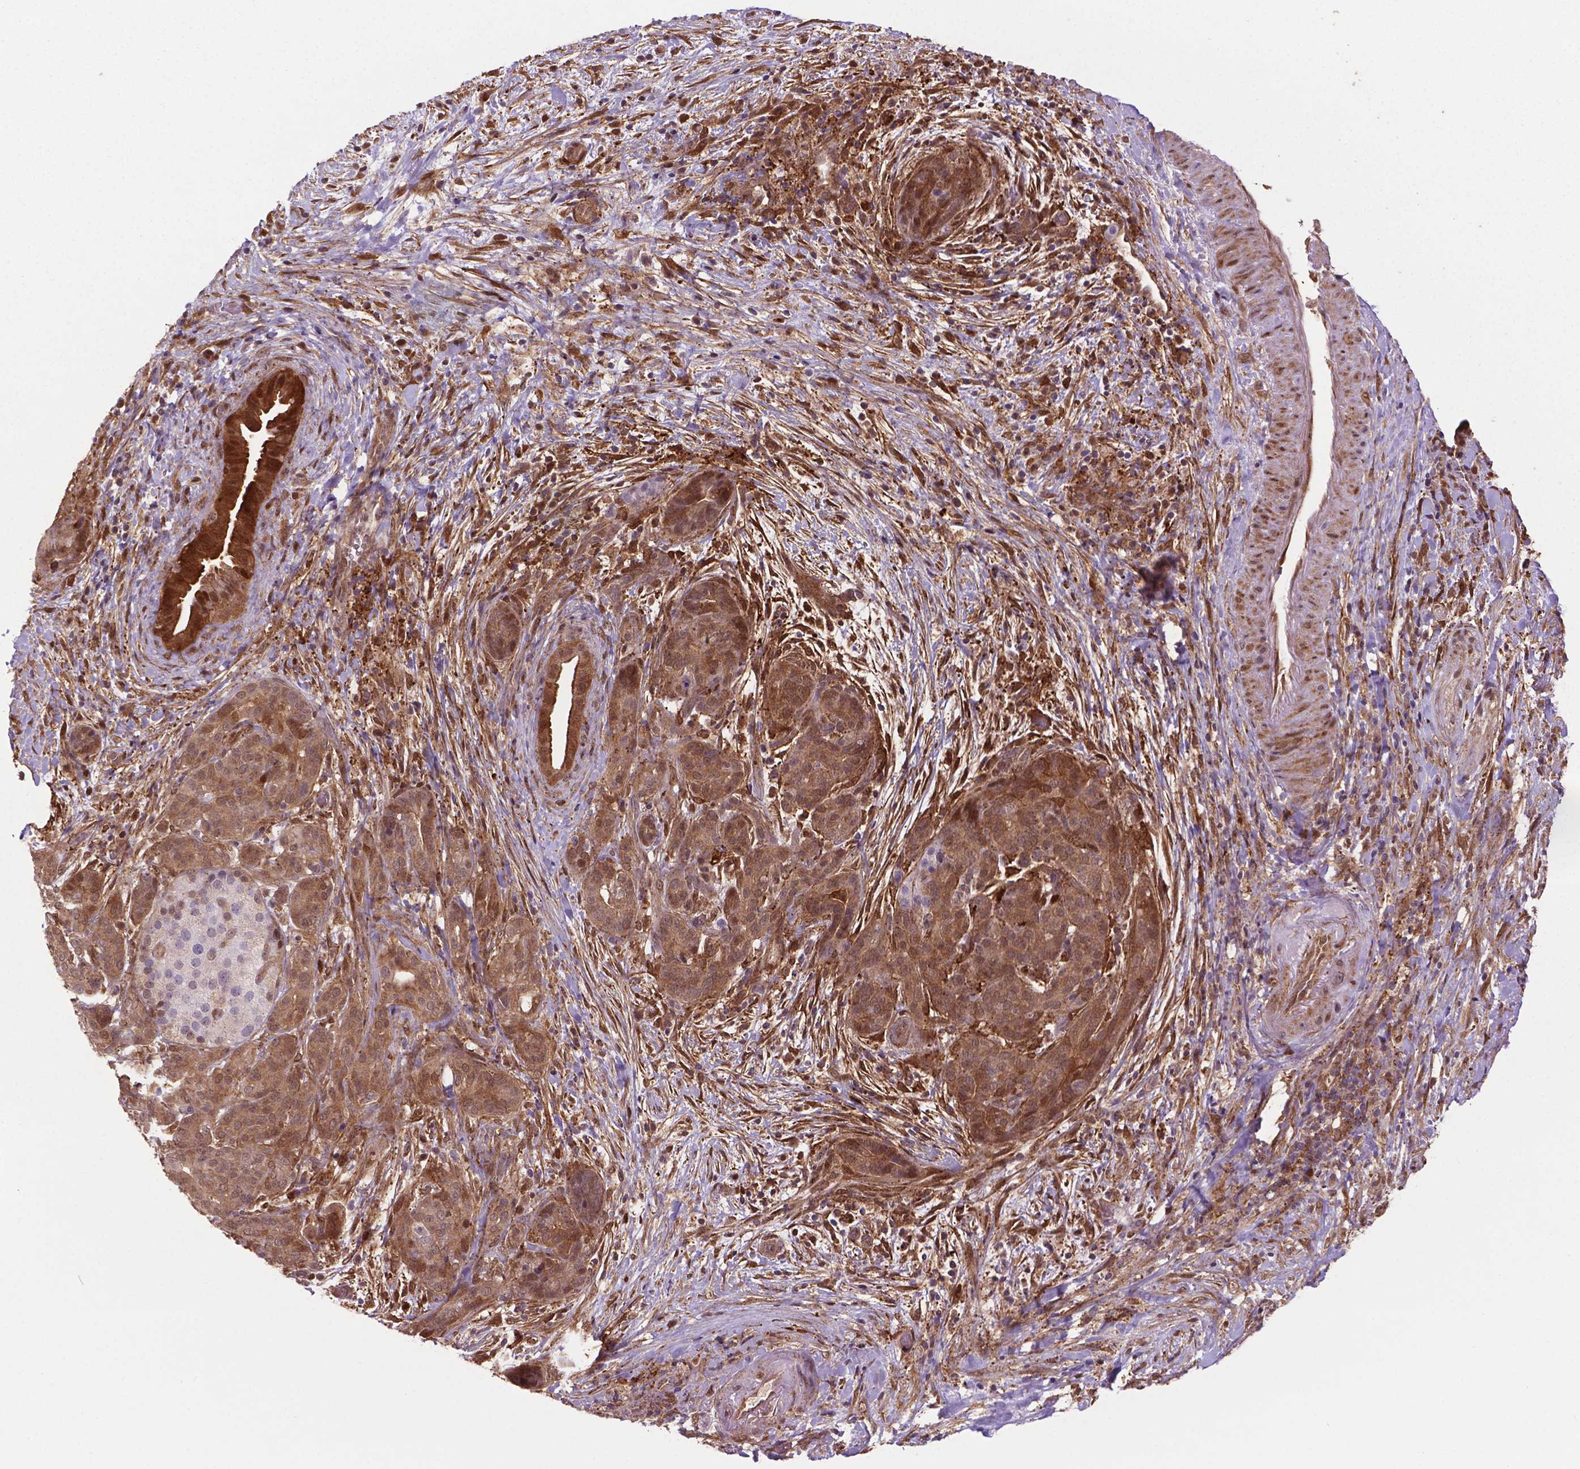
{"staining": {"intensity": "moderate", "quantity": ">75%", "location": "cytoplasmic/membranous,nuclear"}, "tissue": "pancreatic cancer", "cell_type": "Tumor cells", "image_type": "cancer", "snomed": [{"axis": "morphology", "description": "Adenocarcinoma, NOS"}, {"axis": "topography", "description": "Pancreas"}], "caption": "This micrograph exhibits immunohistochemistry (IHC) staining of pancreatic adenocarcinoma, with medium moderate cytoplasmic/membranous and nuclear expression in about >75% of tumor cells.", "gene": "PLIN3", "patient": {"sex": "male", "age": 44}}